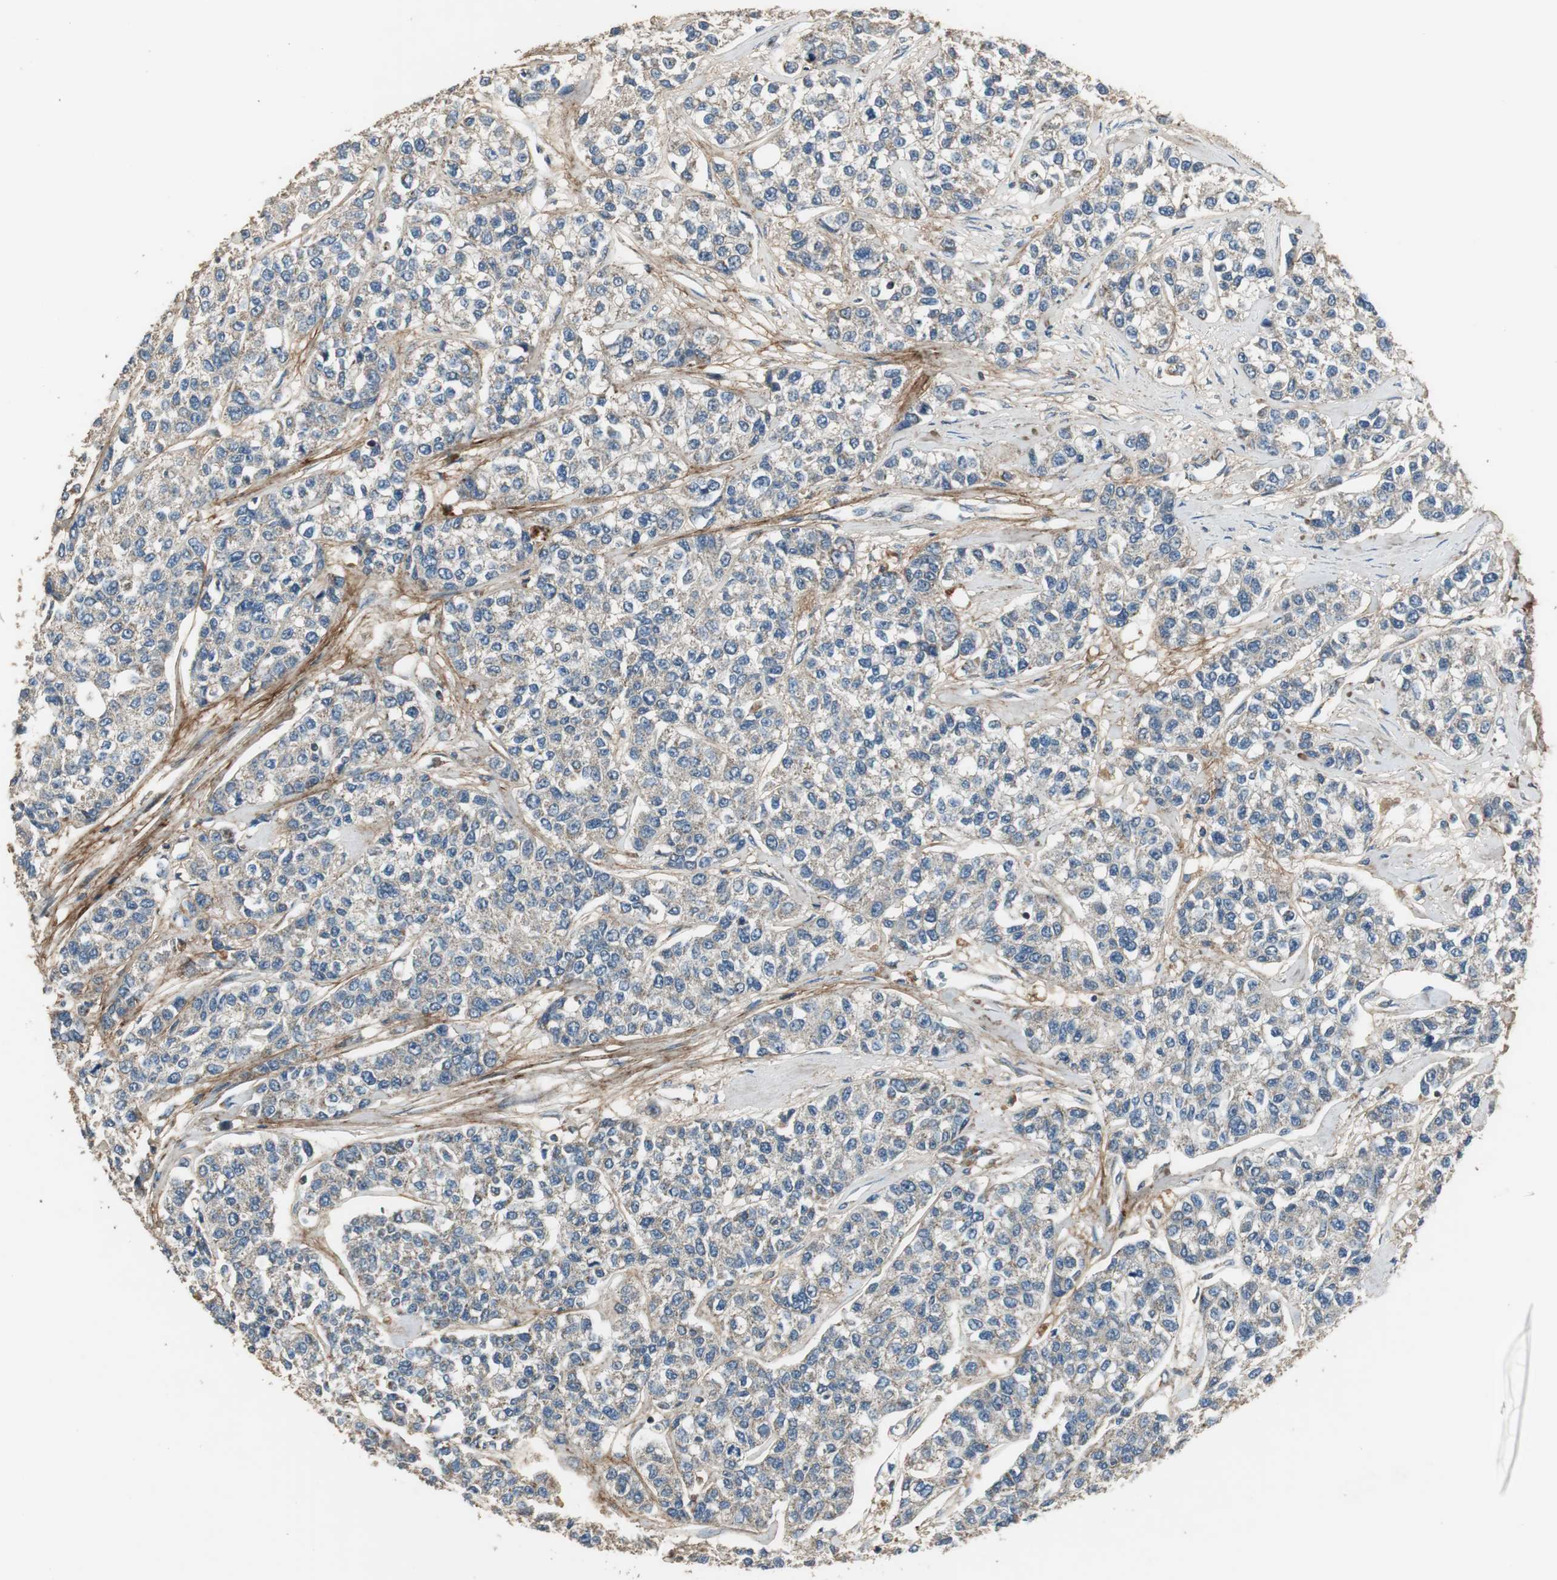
{"staining": {"intensity": "weak", "quantity": ">75%", "location": "cytoplasmic/membranous"}, "tissue": "breast cancer", "cell_type": "Tumor cells", "image_type": "cancer", "snomed": [{"axis": "morphology", "description": "Duct carcinoma"}, {"axis": "topography", "description": "Breast"}], "caption": "IHC image of neoplastic tissue: human breast cancer (invasive ductal carcinoma) stained using immunohistochemistry reveals low levels of weak protein expression localized specifically in the cytoplasmic/membranous of tumor cells, appearing as a cytoplasmic/membranous brown color.", "gene": "MSTO1", "patient": {"sex": "female", "age": 51}}